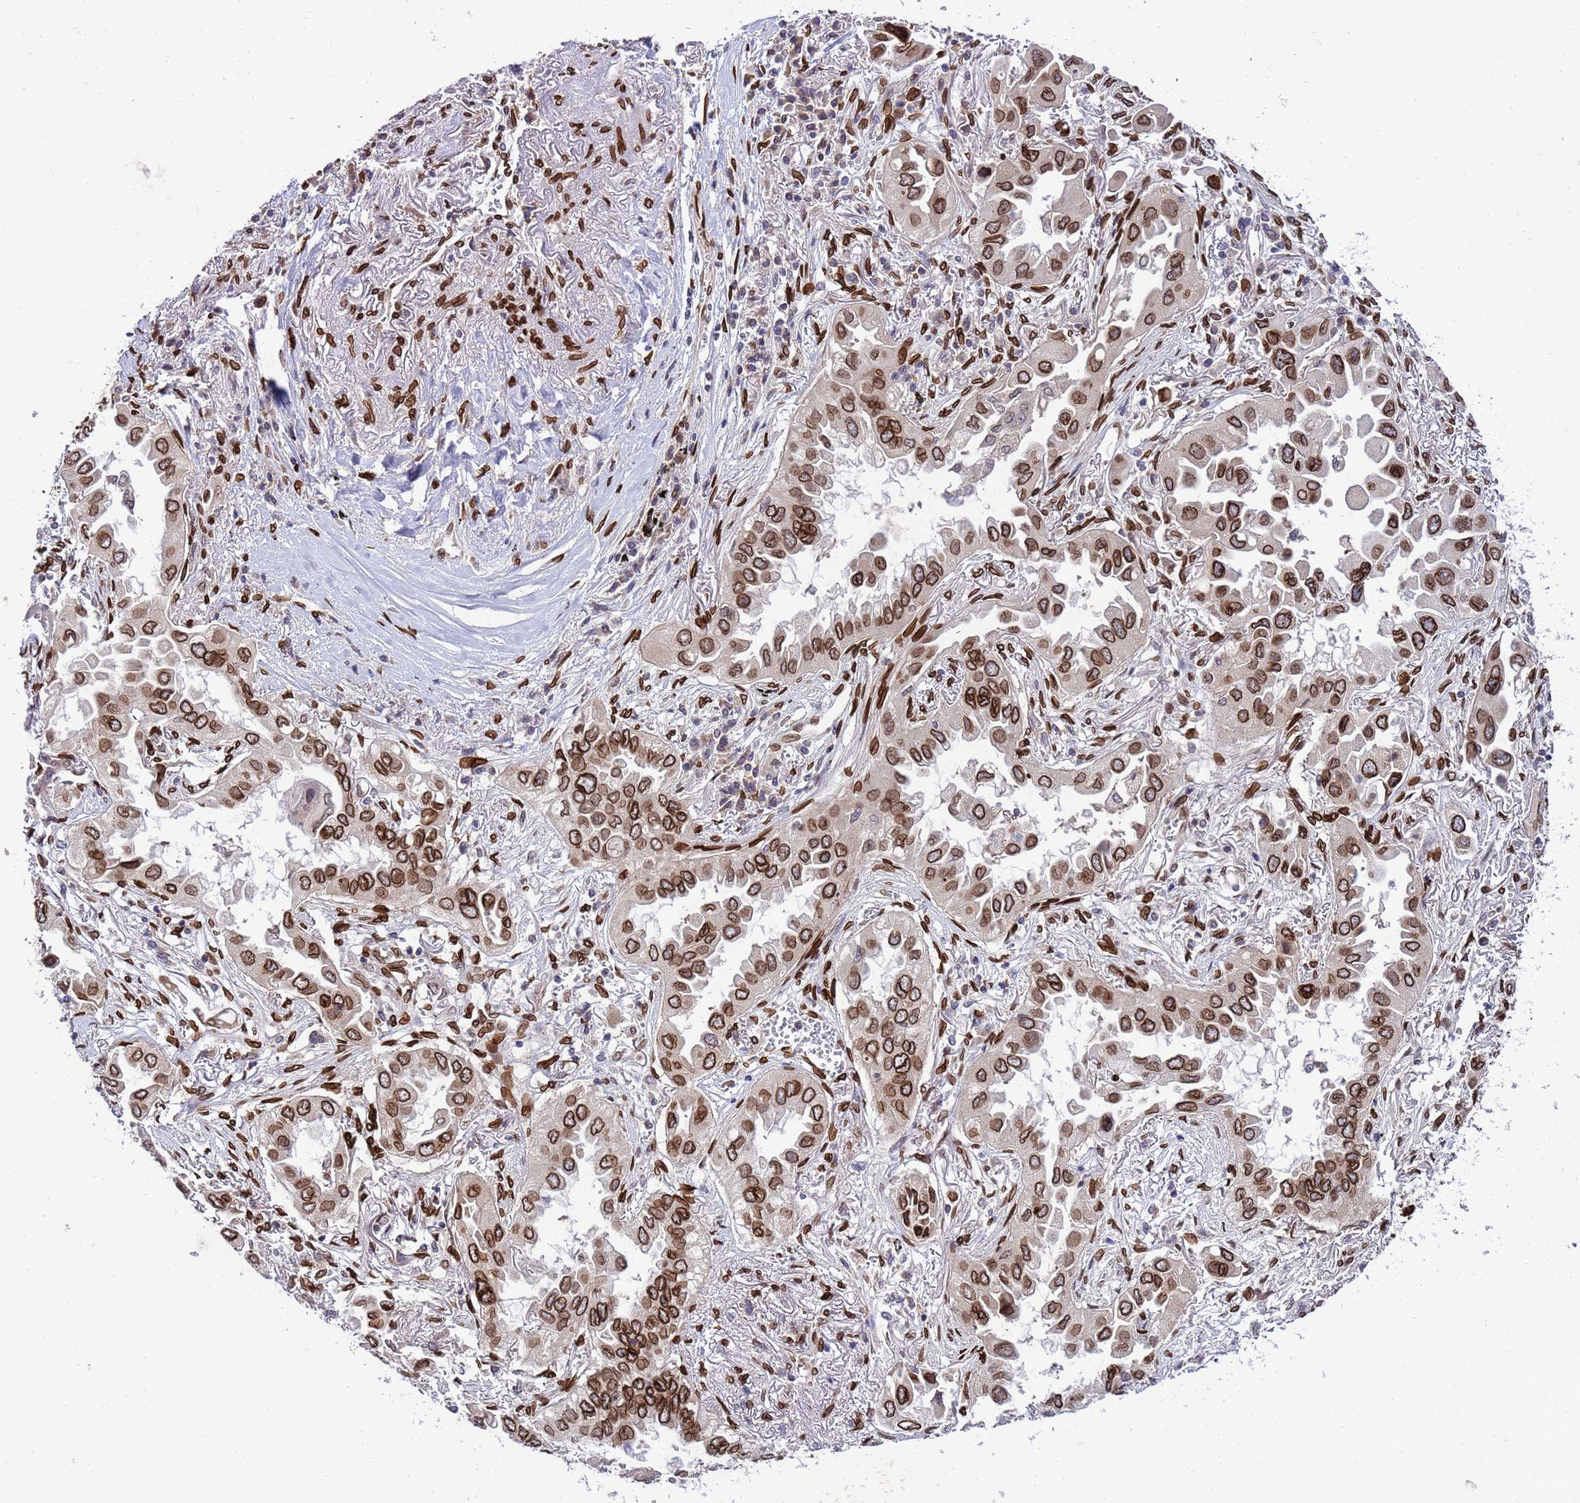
{"staining": {"intensity": "strong", "quantity": ">75%", "location": "cytoplasmic/membranous,nuclear"}, "tissue": "lung cancer", "cell_type": "Tumor cells", "image_type": "cancer", "snomed": [{"axis": "morphology", "description": "Adenocarcinoma, NOS"}, {"axis": "topography", "description": "Lung"}], "caption": "Adenocarcinoma (lung) stained for a protein (brown) shows strong cytoplasmic/membranous and nuclear positive positivity in approximately >75% of tumor cells.", "gene": "GPR135", "patient": {"sex": "female", "age": 76}}